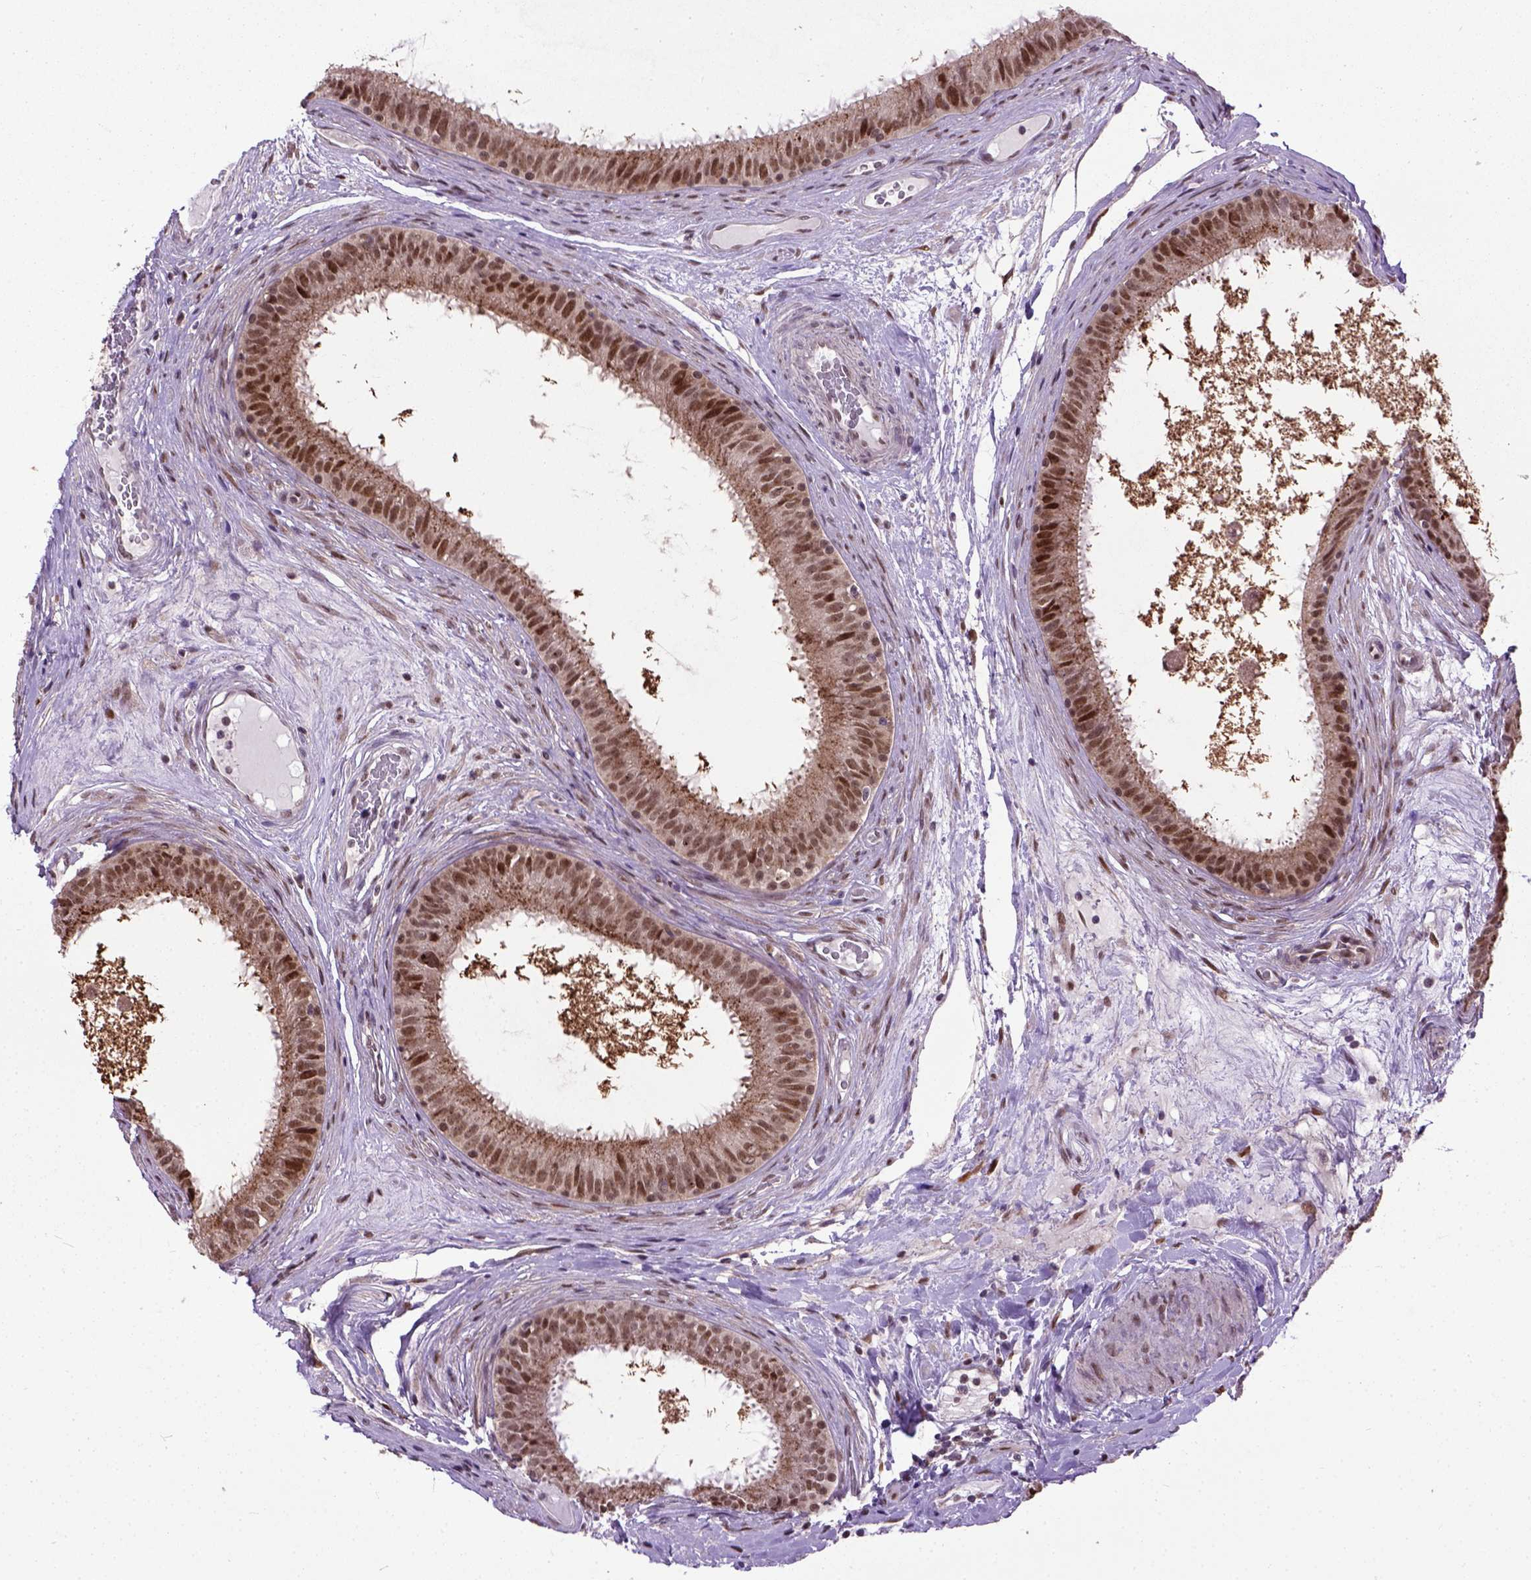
{"staining": {"intensity": "moderate", "quantity": ">75%", "location": "nuclear"}, "tissue": "epididymis", "cell_type": "Glandular cells", "image_type": "normal", "snomed": [{"axis": "morphology", "description": "Normal tissue, NOS"}, {"axis": "topography", "description": "Epididymis"}], "caption": "IHC of benign epididymis shows medium levels of moderate nuclear staining in approximately >75% of glandular cells.", "gene": "UBA3", "patient": {"sex": "male", "age": 59}}